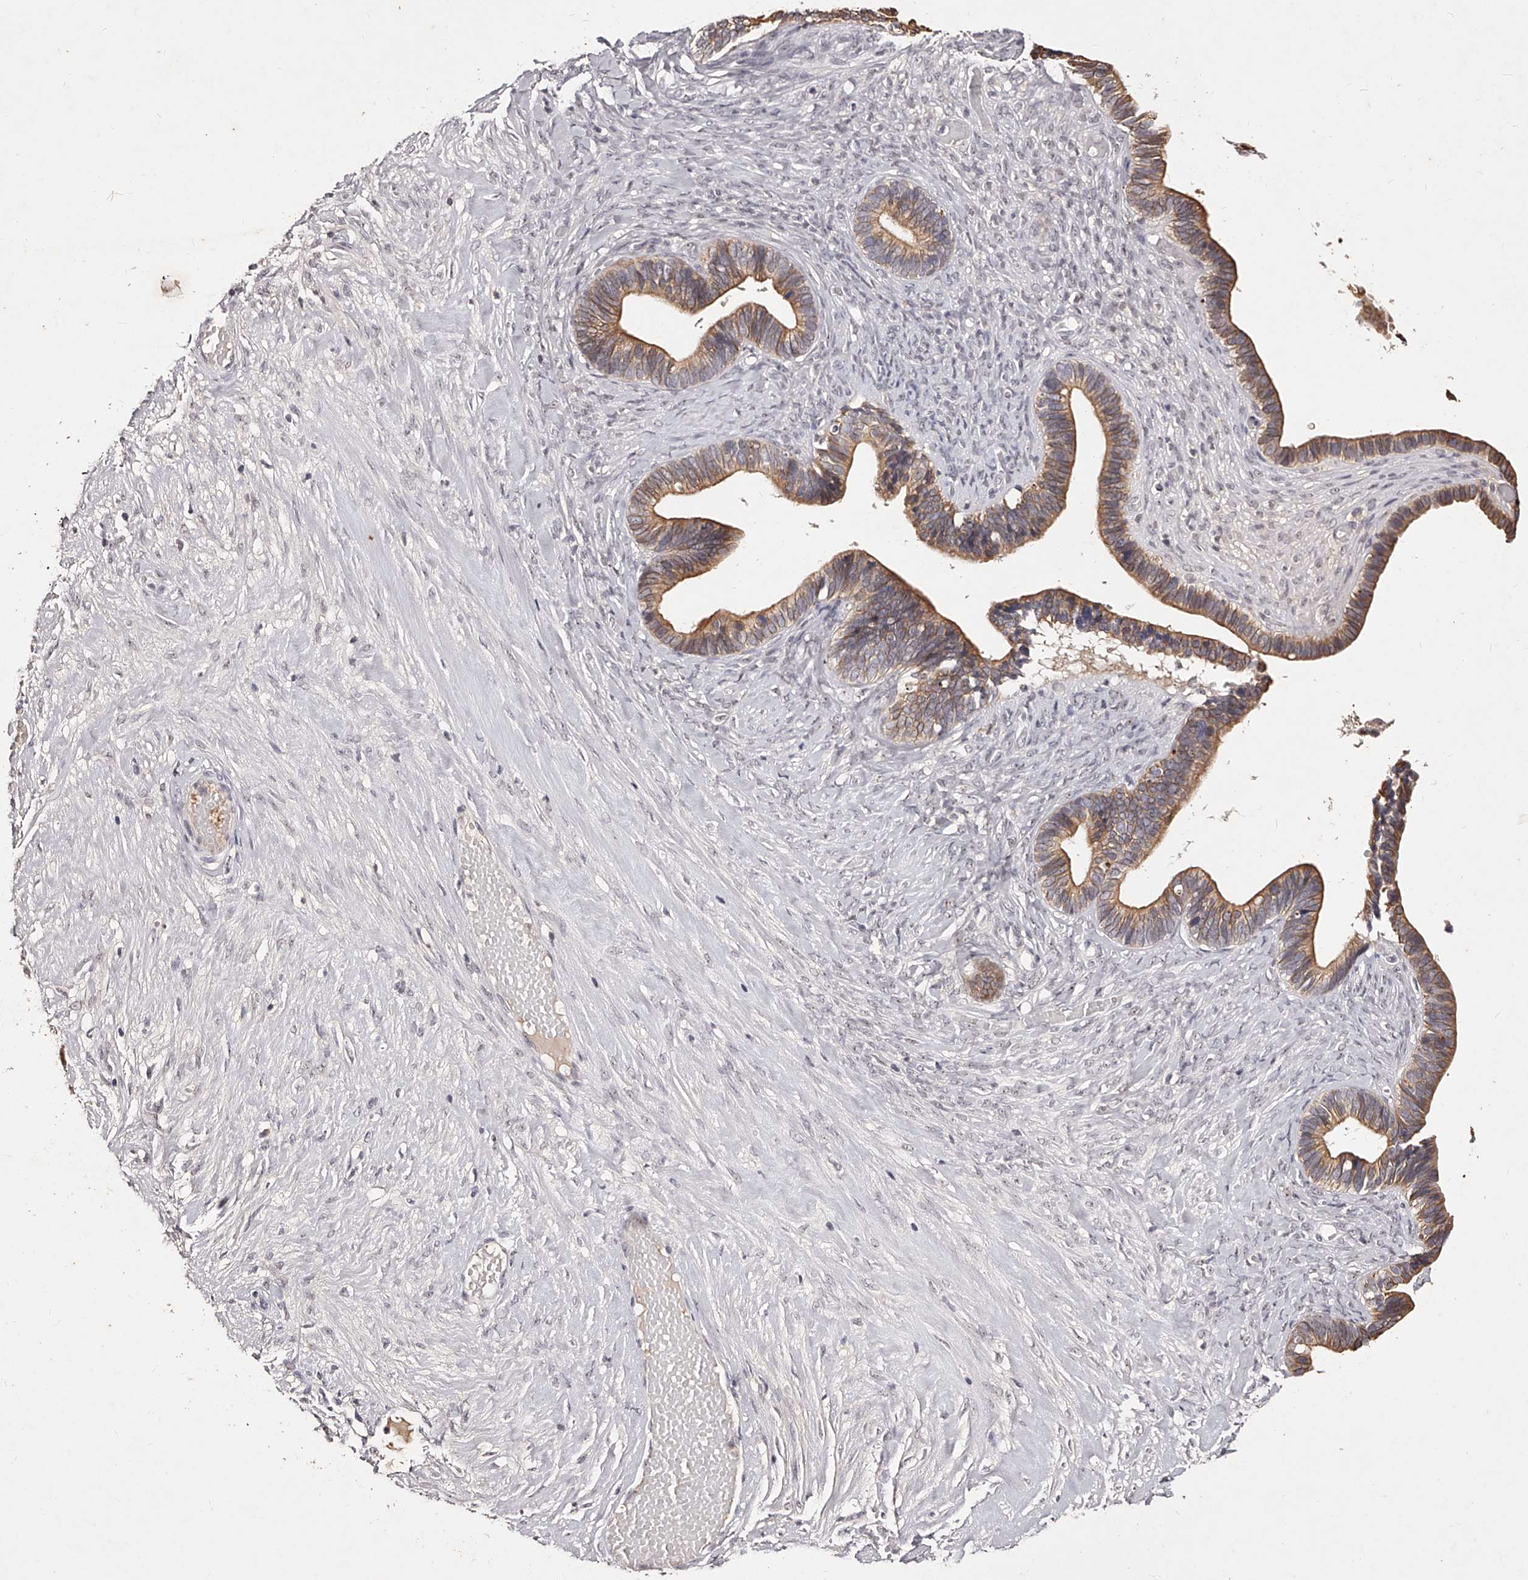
{"staining": {"intensity": "moderate", "quantity": ">75%", "location": "cytoplasmic/membranous"}, "tissue": "ovarian cancer", "cell_type": "Tumor cells", "image_type": "cancer", "snomed": [{"axis": "morphology", "description": "Cystadenocarcinoma, serous, NOS"}, {"axis": "topography", "description": "Ovary"}], "caption": "High-magnification brightfield microscopy of ovarian cancer stained with DAB (3,3'-diaminobenzidine) (brown) and counterstained with hematoxylin (blue). tumor cells exhibit moderate cytoplasmic/membranous expression is appreciated in about>75% of cells. Using DAB (3,3'-diaminobenzidine) (brown) and hematoxylin (blue) stains, captured at high magnification using brightfield microscopy.", "gene": "PHACTR1", "patient": {"sex": "female", "age": 56}}